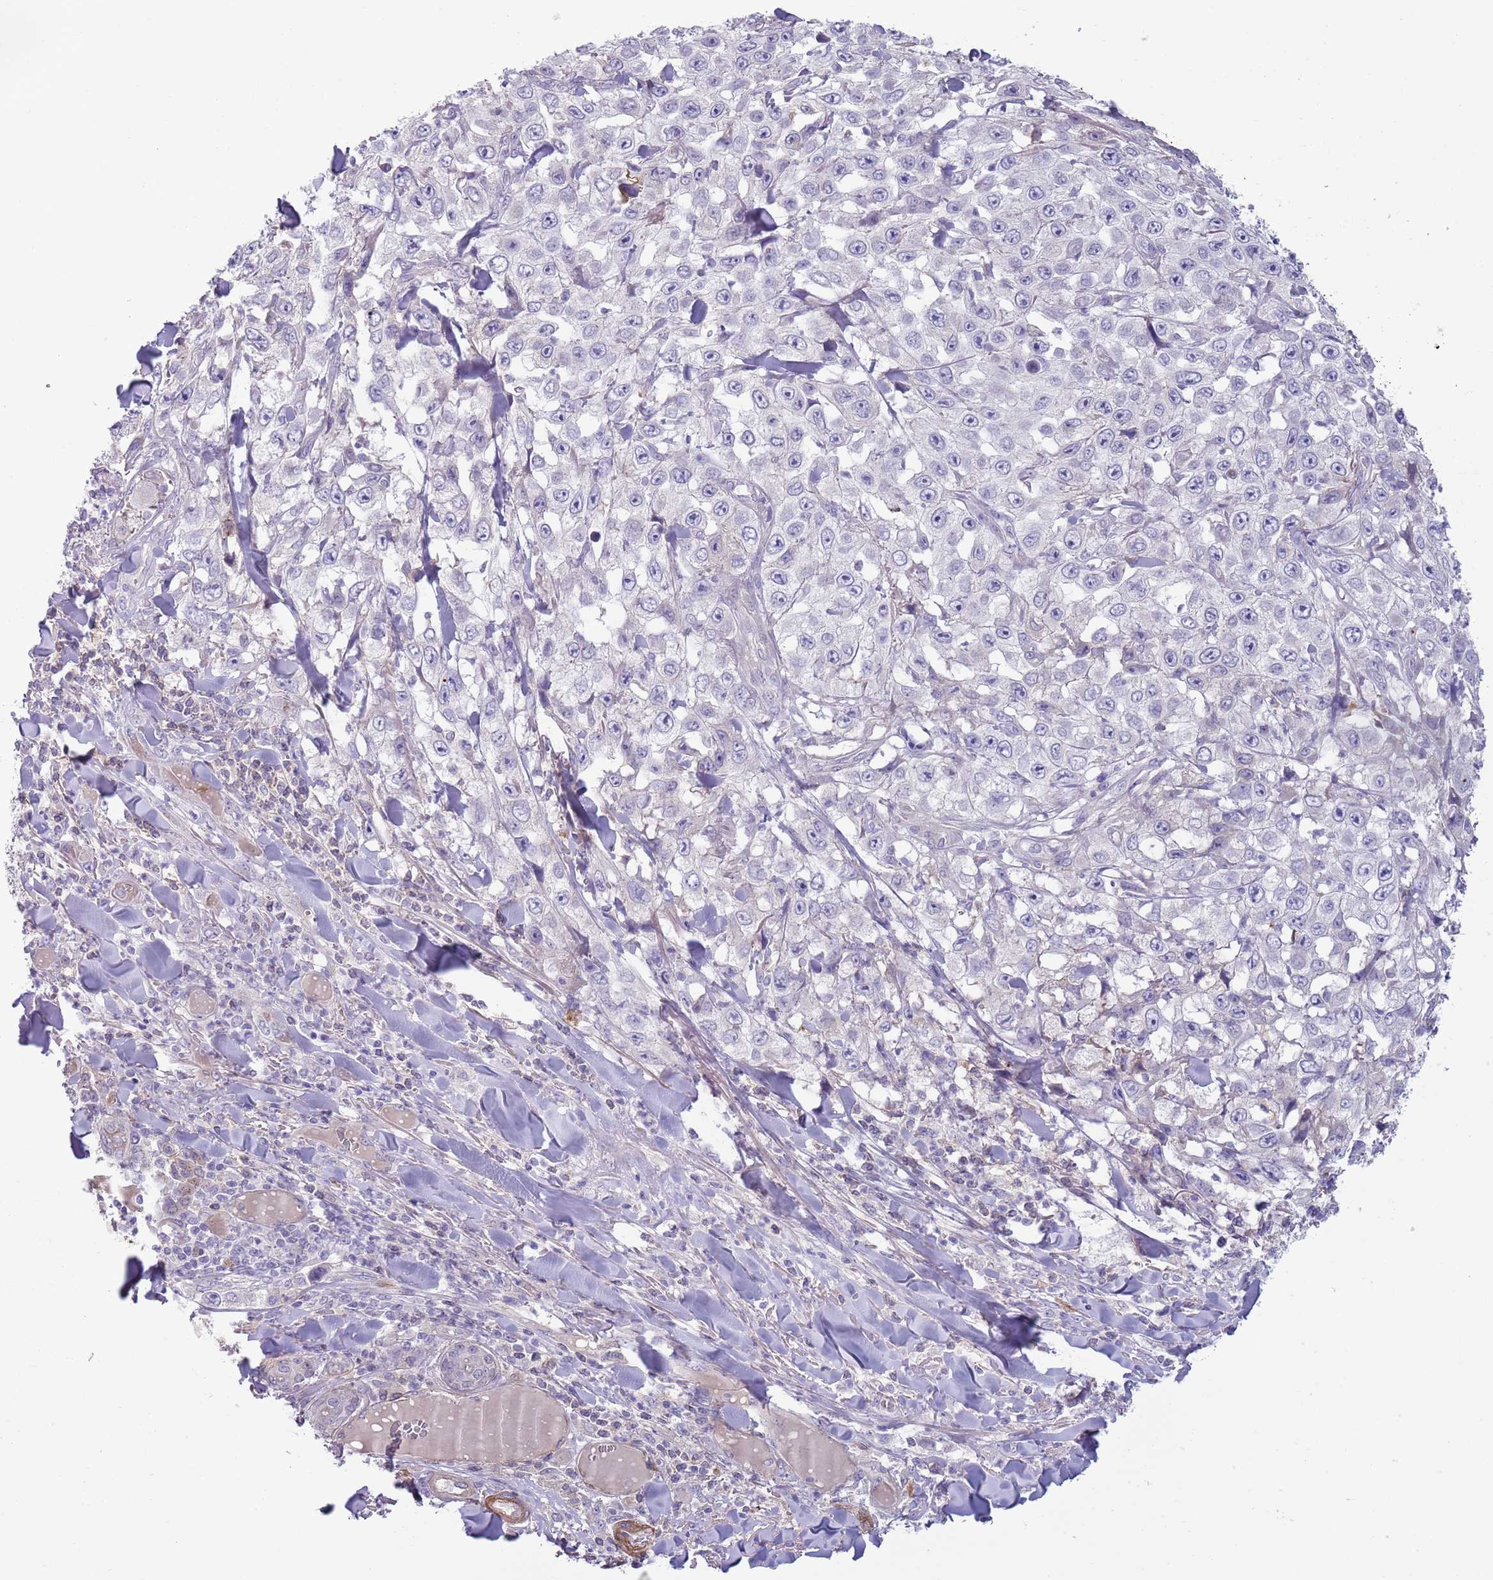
{"staining": {"intensity": "negative", "quantity": "none", "location": "none"}, "tissue": "skin cancer", "cell_type": "Tumor cells", "image_type": "cancer", "snomed": [{"axis": "morphology", "description": "Squamous cell carcinoma, NOS"}, {"axis": "topography", "description": "Skin"}], "caption": "Tumor cells are negative for protein expression in human skin cancer.", "gene": "TINAGL1", "patient": {"sex": "male", "age": 82}}